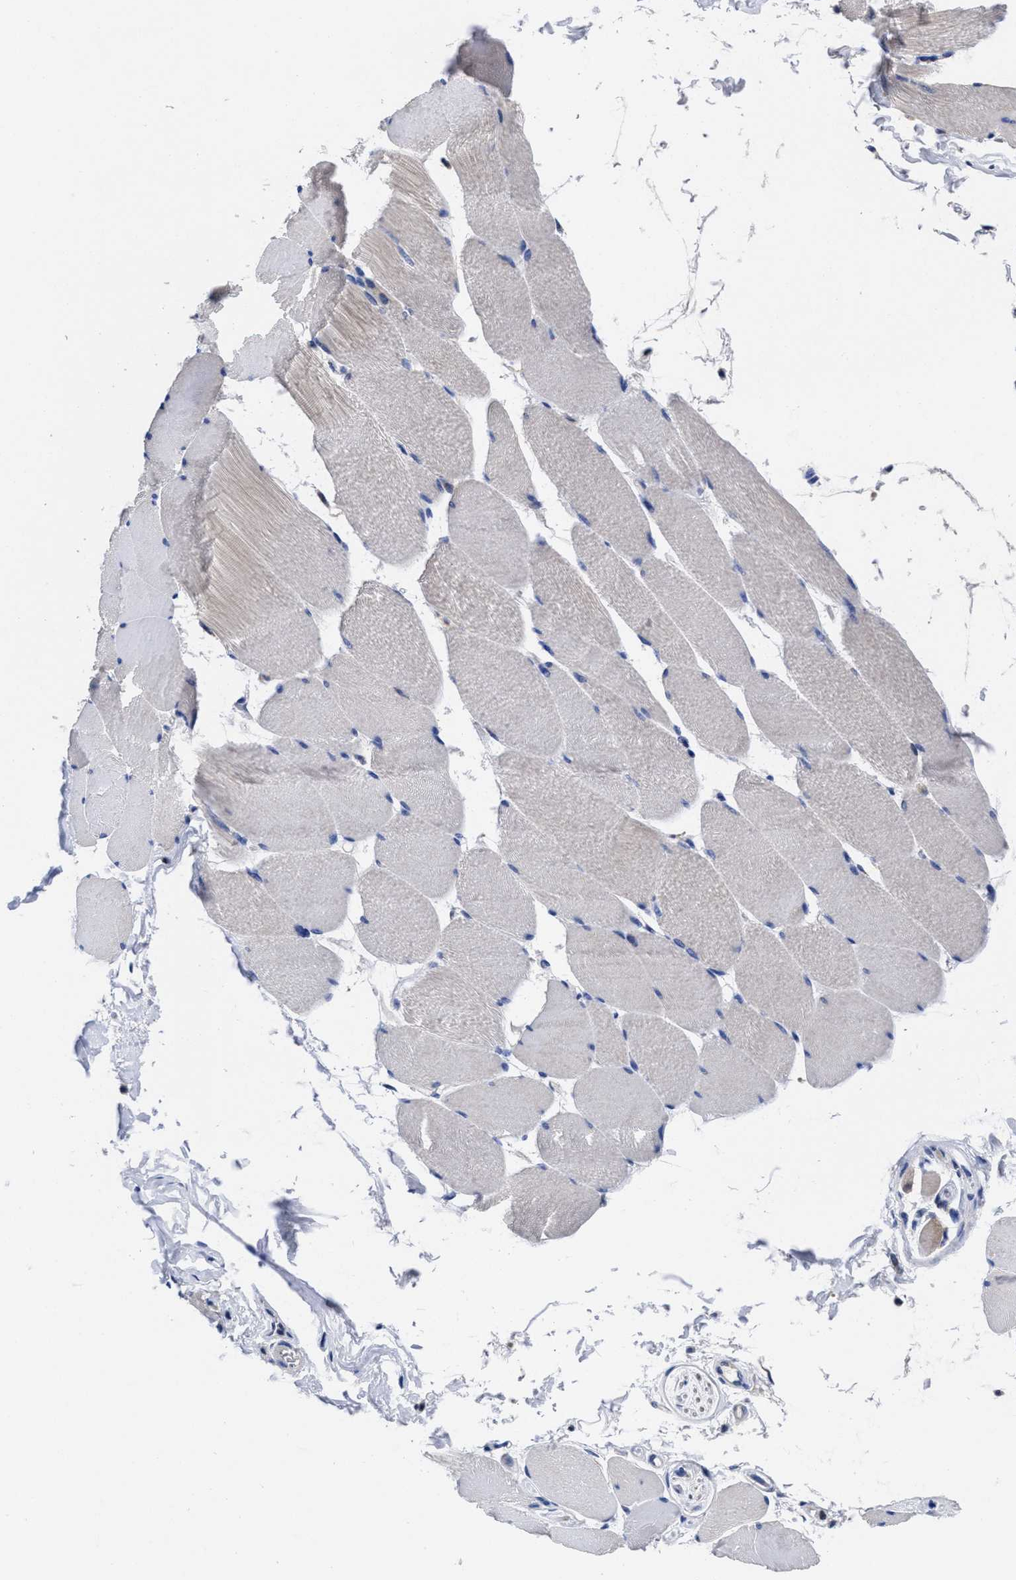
{"staining": {"intensity": "weak", "quantity": "25%-75%", "location": "cytoplasmic/membranous"}, "tissue": "skeletal muscle", "cell_type": "Myocytes", "image_type": "normal", "snomed": [{"axis": "morphology", "description": "Normal tissue, NOS"}, {"axis": "topography", "description": "Skeletal muscle"}], "caption": "Immunohistochemistry (DAB) staining of unremarkable human skeletal muscle reveals weak cytoplasmic/membranous protein staining in about 25%-75% of myocytes.", "gene": "TXNDC17", "patient": {"sex": "male", "age": 62}}